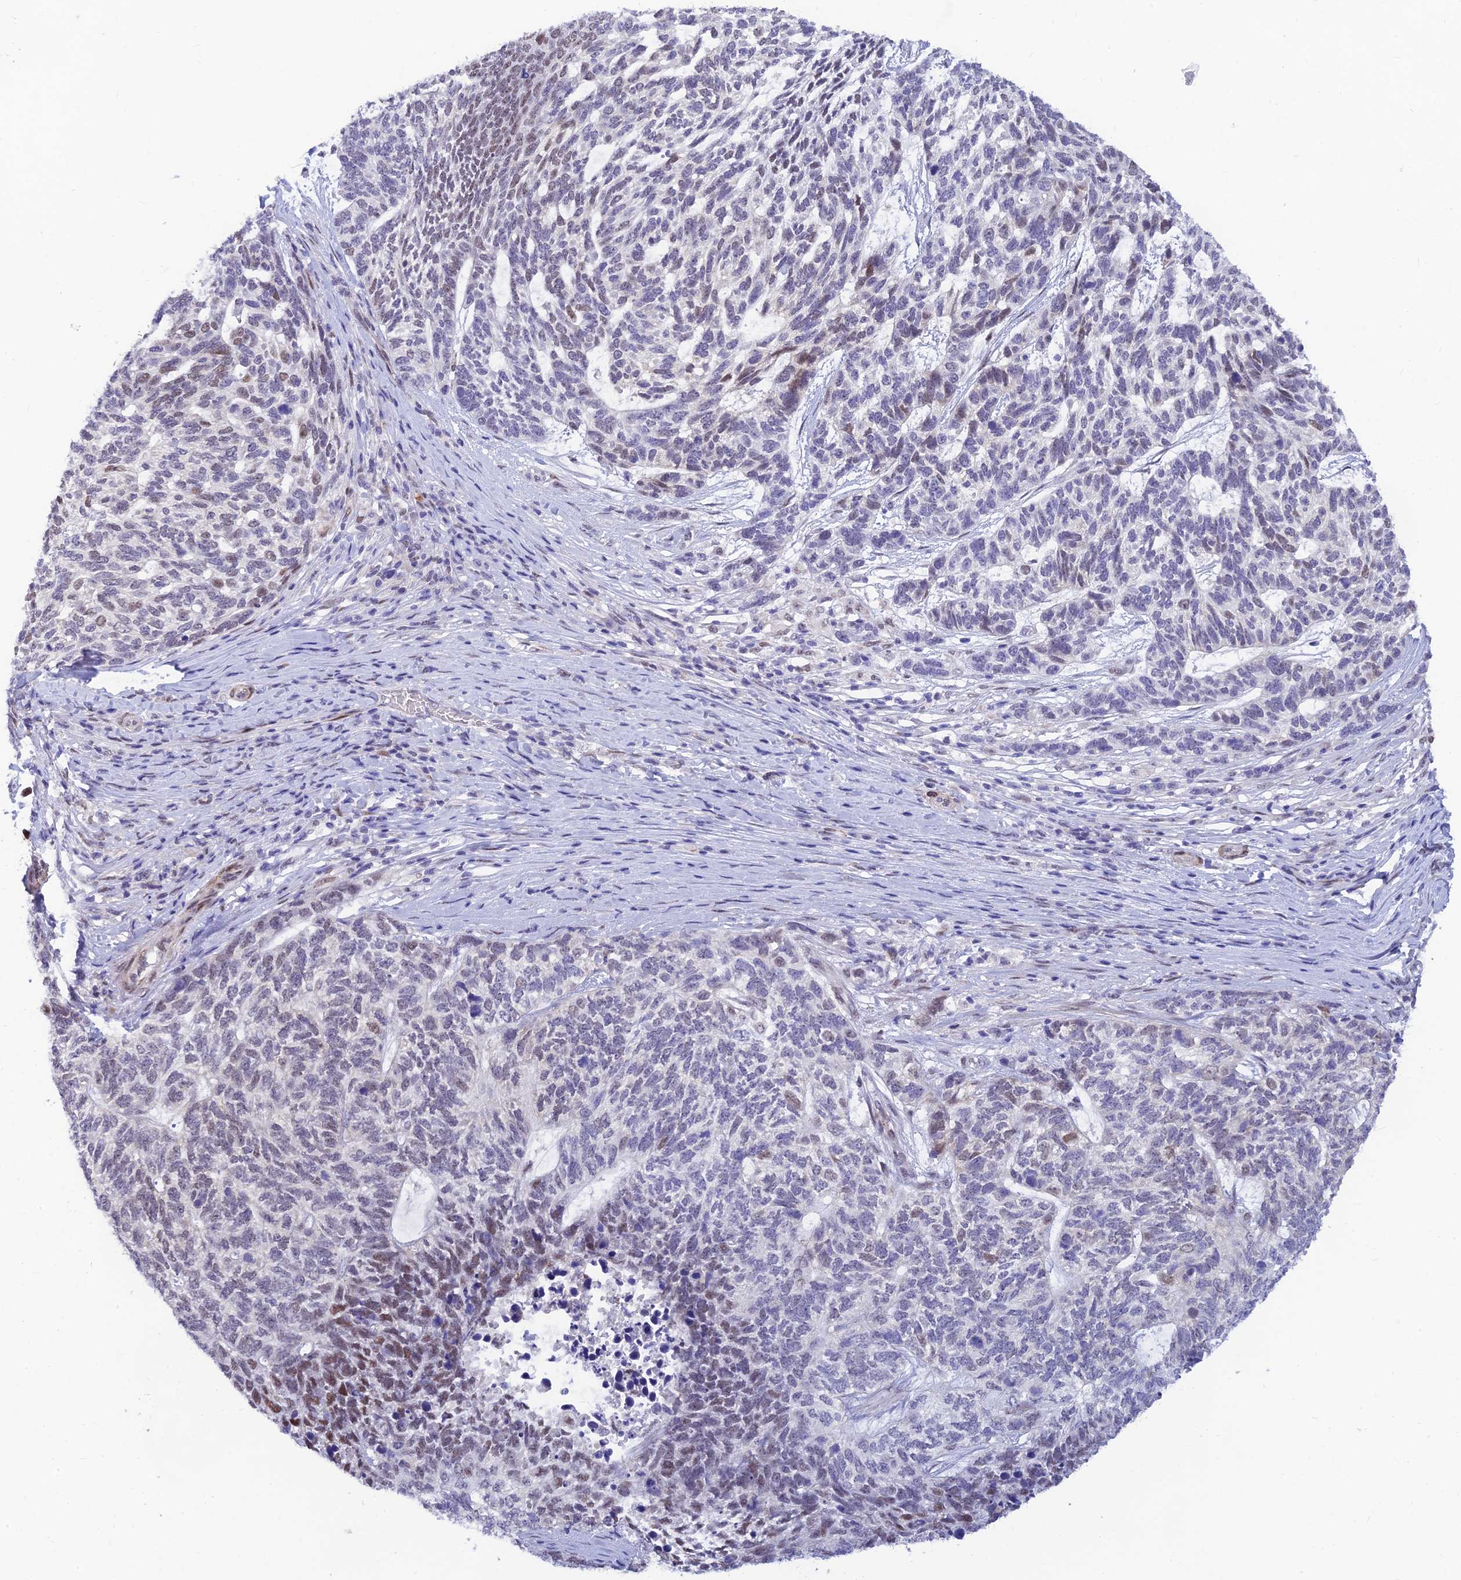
{"staining": {"intensity": "moderate", "quantity": "<25%", "location": "nuclear"}, "tissue": "skin cancer", "cell_type": "Tumor cells", "image_type": "cancer", "snomed": [{"axis": "morphology", "description": "Basal cell carcinoma"}, {"axis": "topography", "description": "Skin"}], "caption": "Immunohistochemistry (IHC) (DAB) staining of skin cancer exhibits moderate nuclear protein staining in approximately <25% of tumor cells.", "gene": "CLK4", "patient": {"sex": "female", "age": 65}}